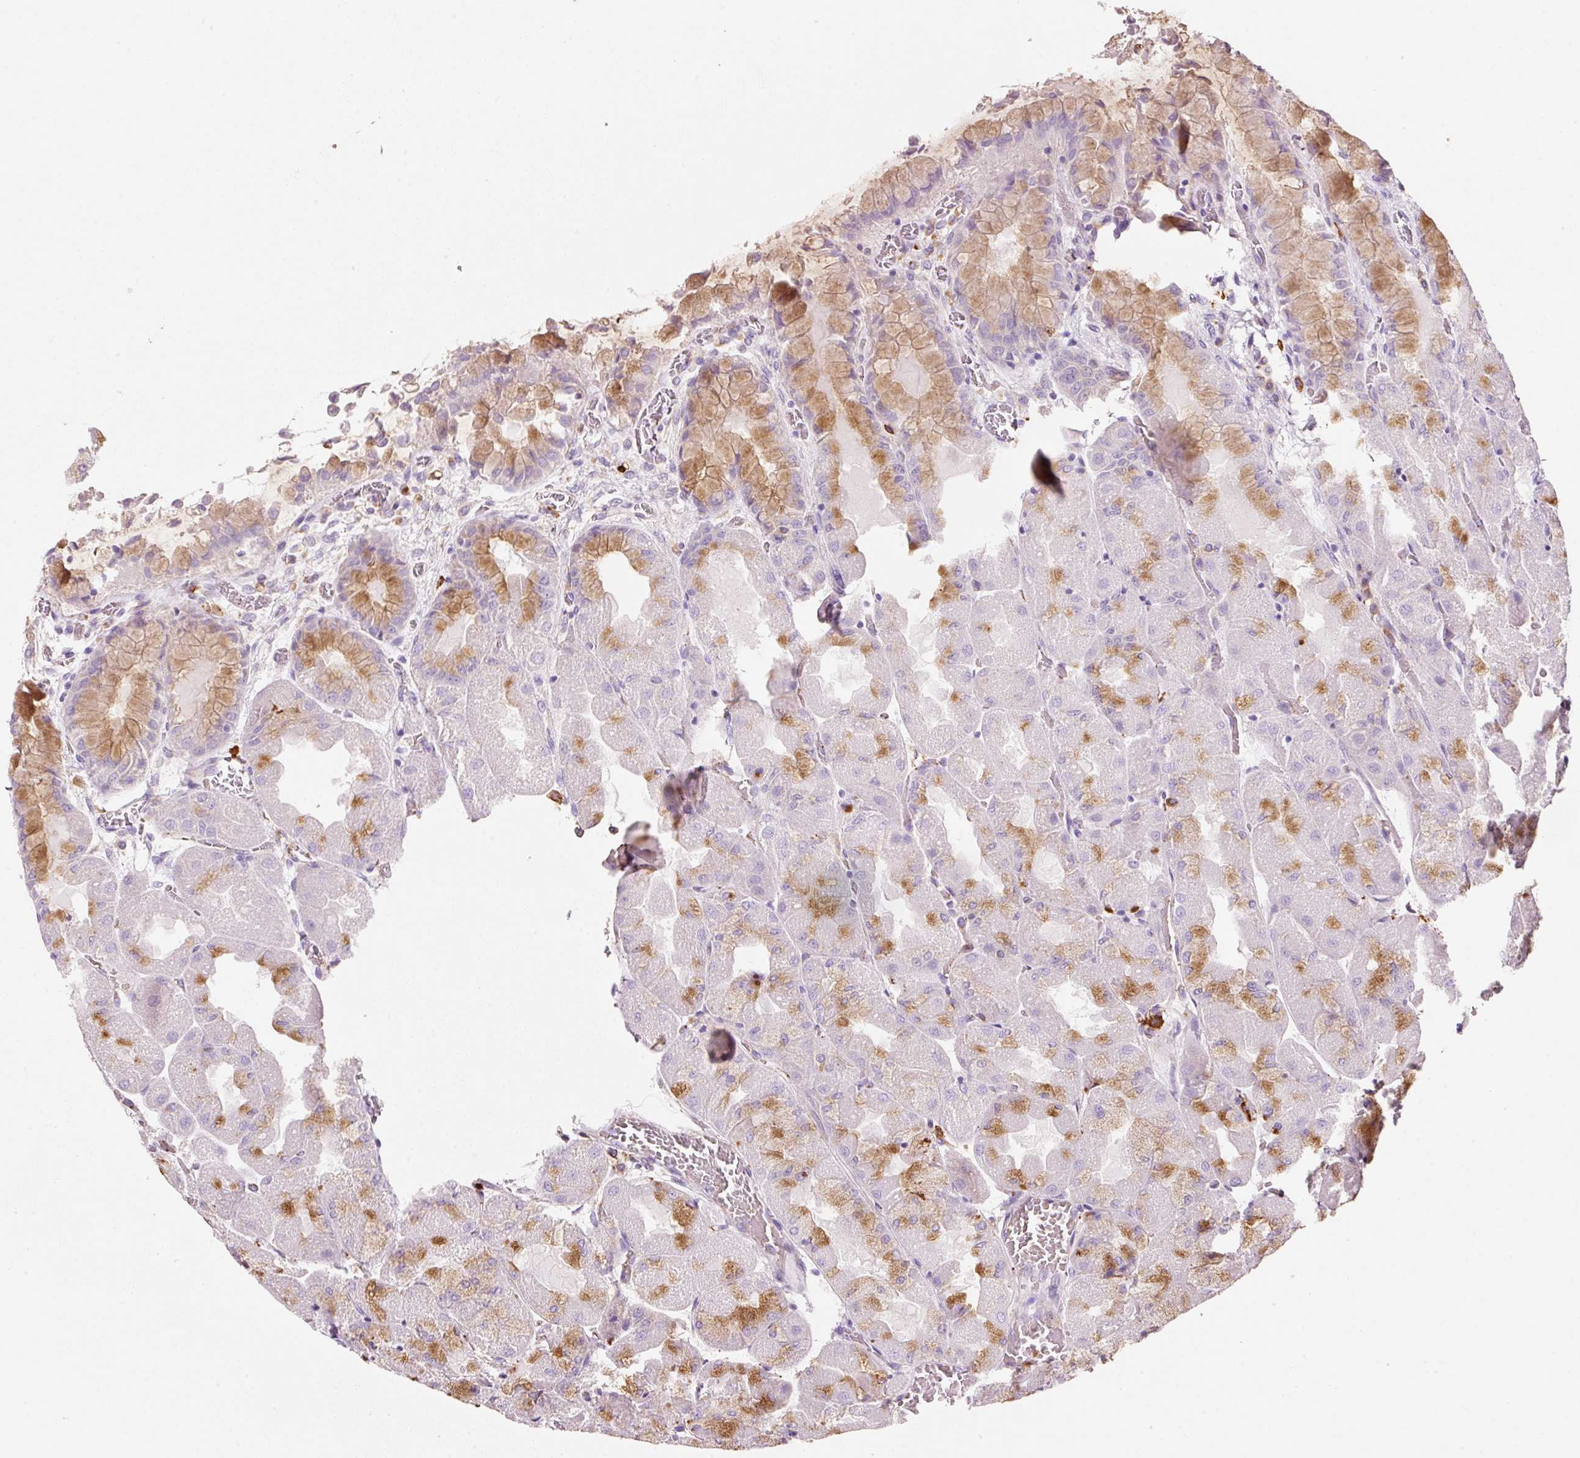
{"staining": {"intensity": "strong", "quantity": "25%-75%", "location": "cytoplasmic/membranous"}, "tissue": "stomach", "cell_type": "Glandular cells", "image_type": "normal", "snomed": [{"axis": "morphology", "description": "Normal tissue, NOS"}, {"axis": "topography", "description": "Stomach"}], "caption": "This histopathology image demonstrates IHC staining of unremarkable stomach, with high strong cytoplasmic/membranous positivity in approximately 25%-75% of glandular cells.", "gene": "TMC8", "patient": {"sex": "female", "age": 61}}